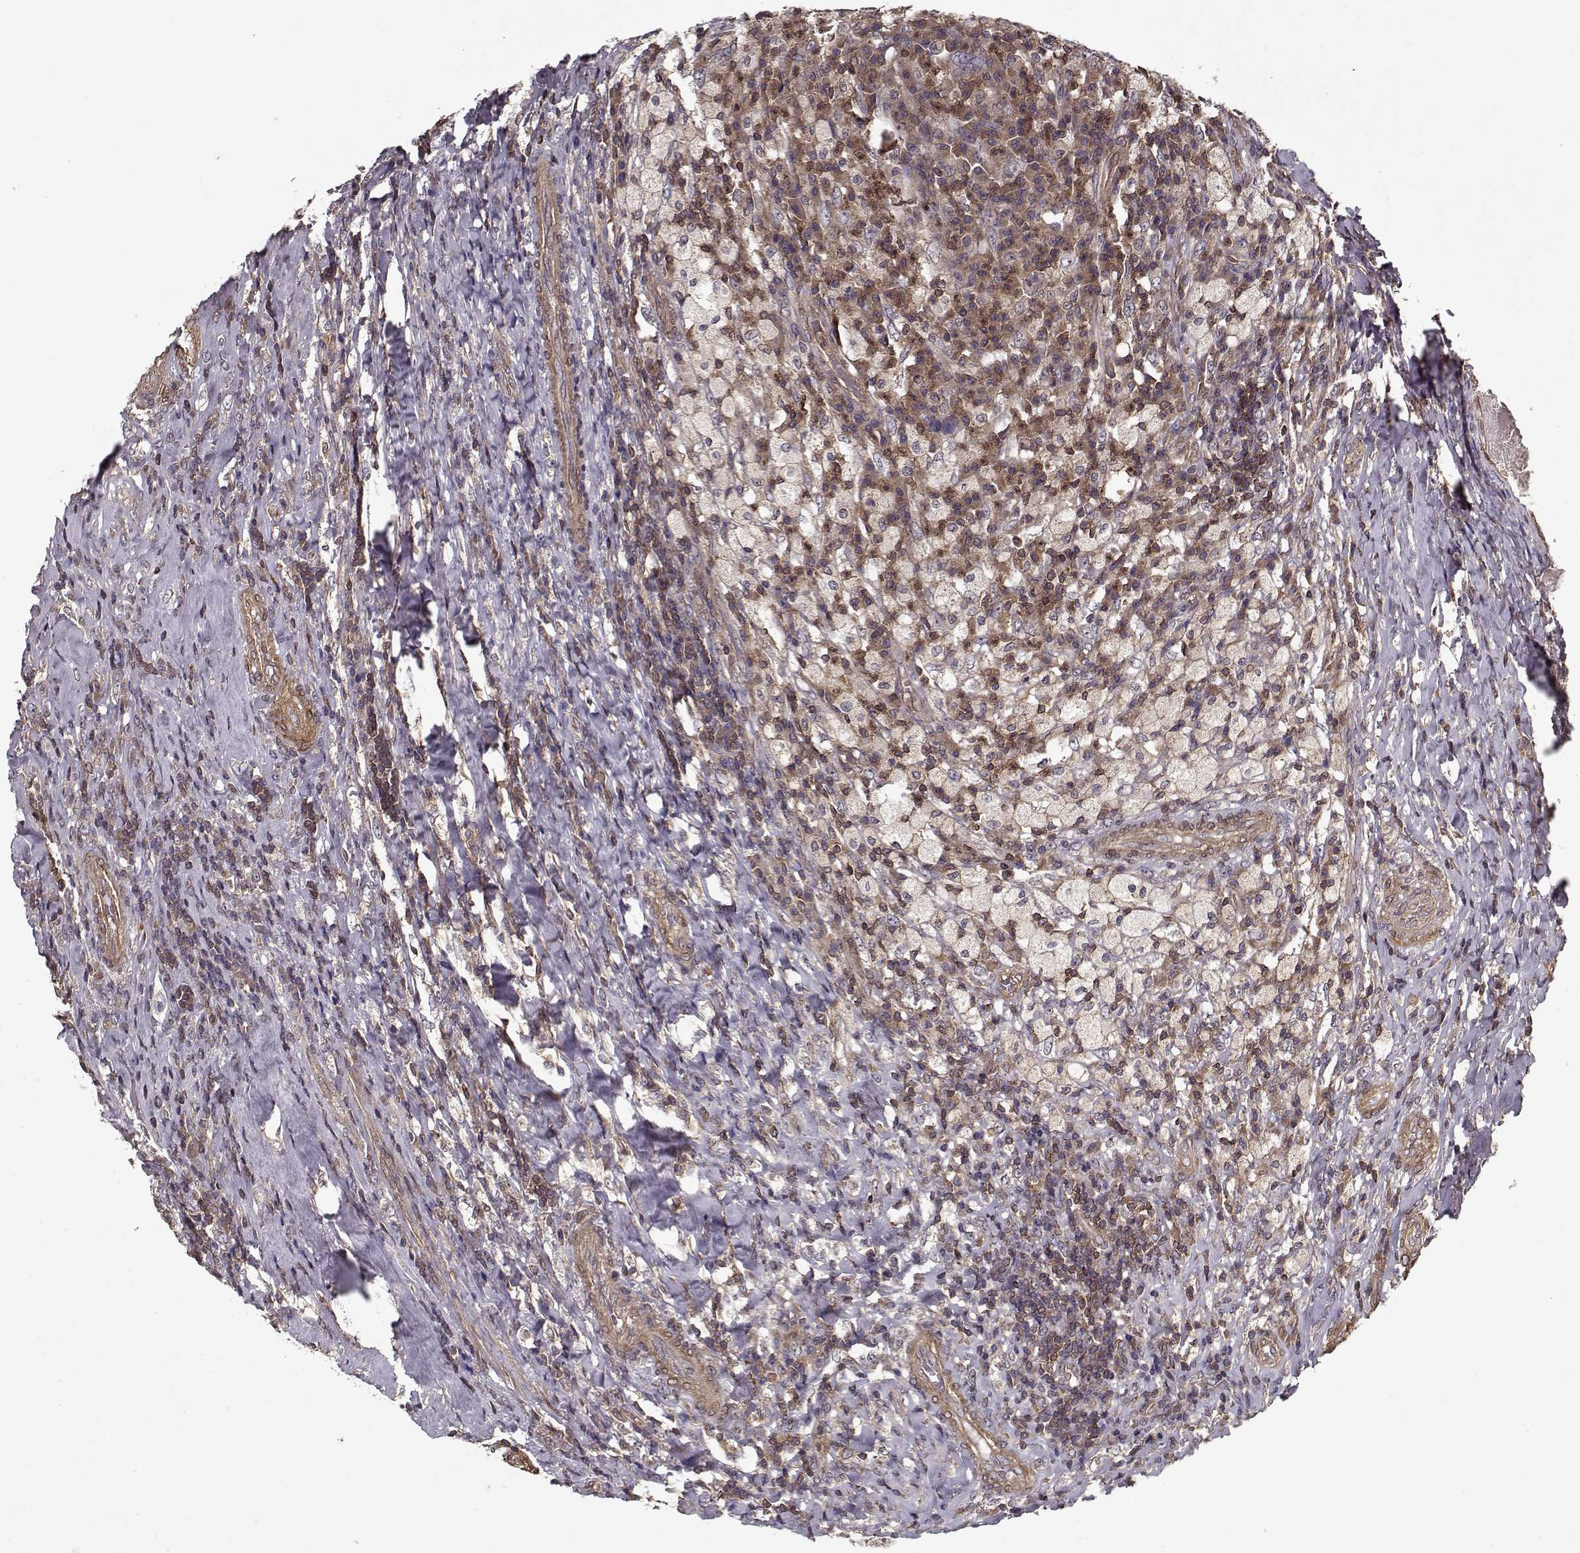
{"staining": {"intensity": "weak", "quantity": "<25%", "location": "cytoplasmic/membranous"}, "tissue": "testis cancer", "cell_type": "Tumor cells", "image_type": "cancer", "snomed": [{"axis": "morphology", "description": "Necrosis, NOS"}, {"axis": "morphology", "description": "Carcinoma, Embryonal, NOS"}, {"axis": "topography", "description": "Testis"}], "caption": "Testis cancer (embryonal carcinoma) stained for a protein using immunohistochemistry displays no staining tumor cells.", "gene": "PPP1R12A", "patient": {"sex": "male", "age": 19}}